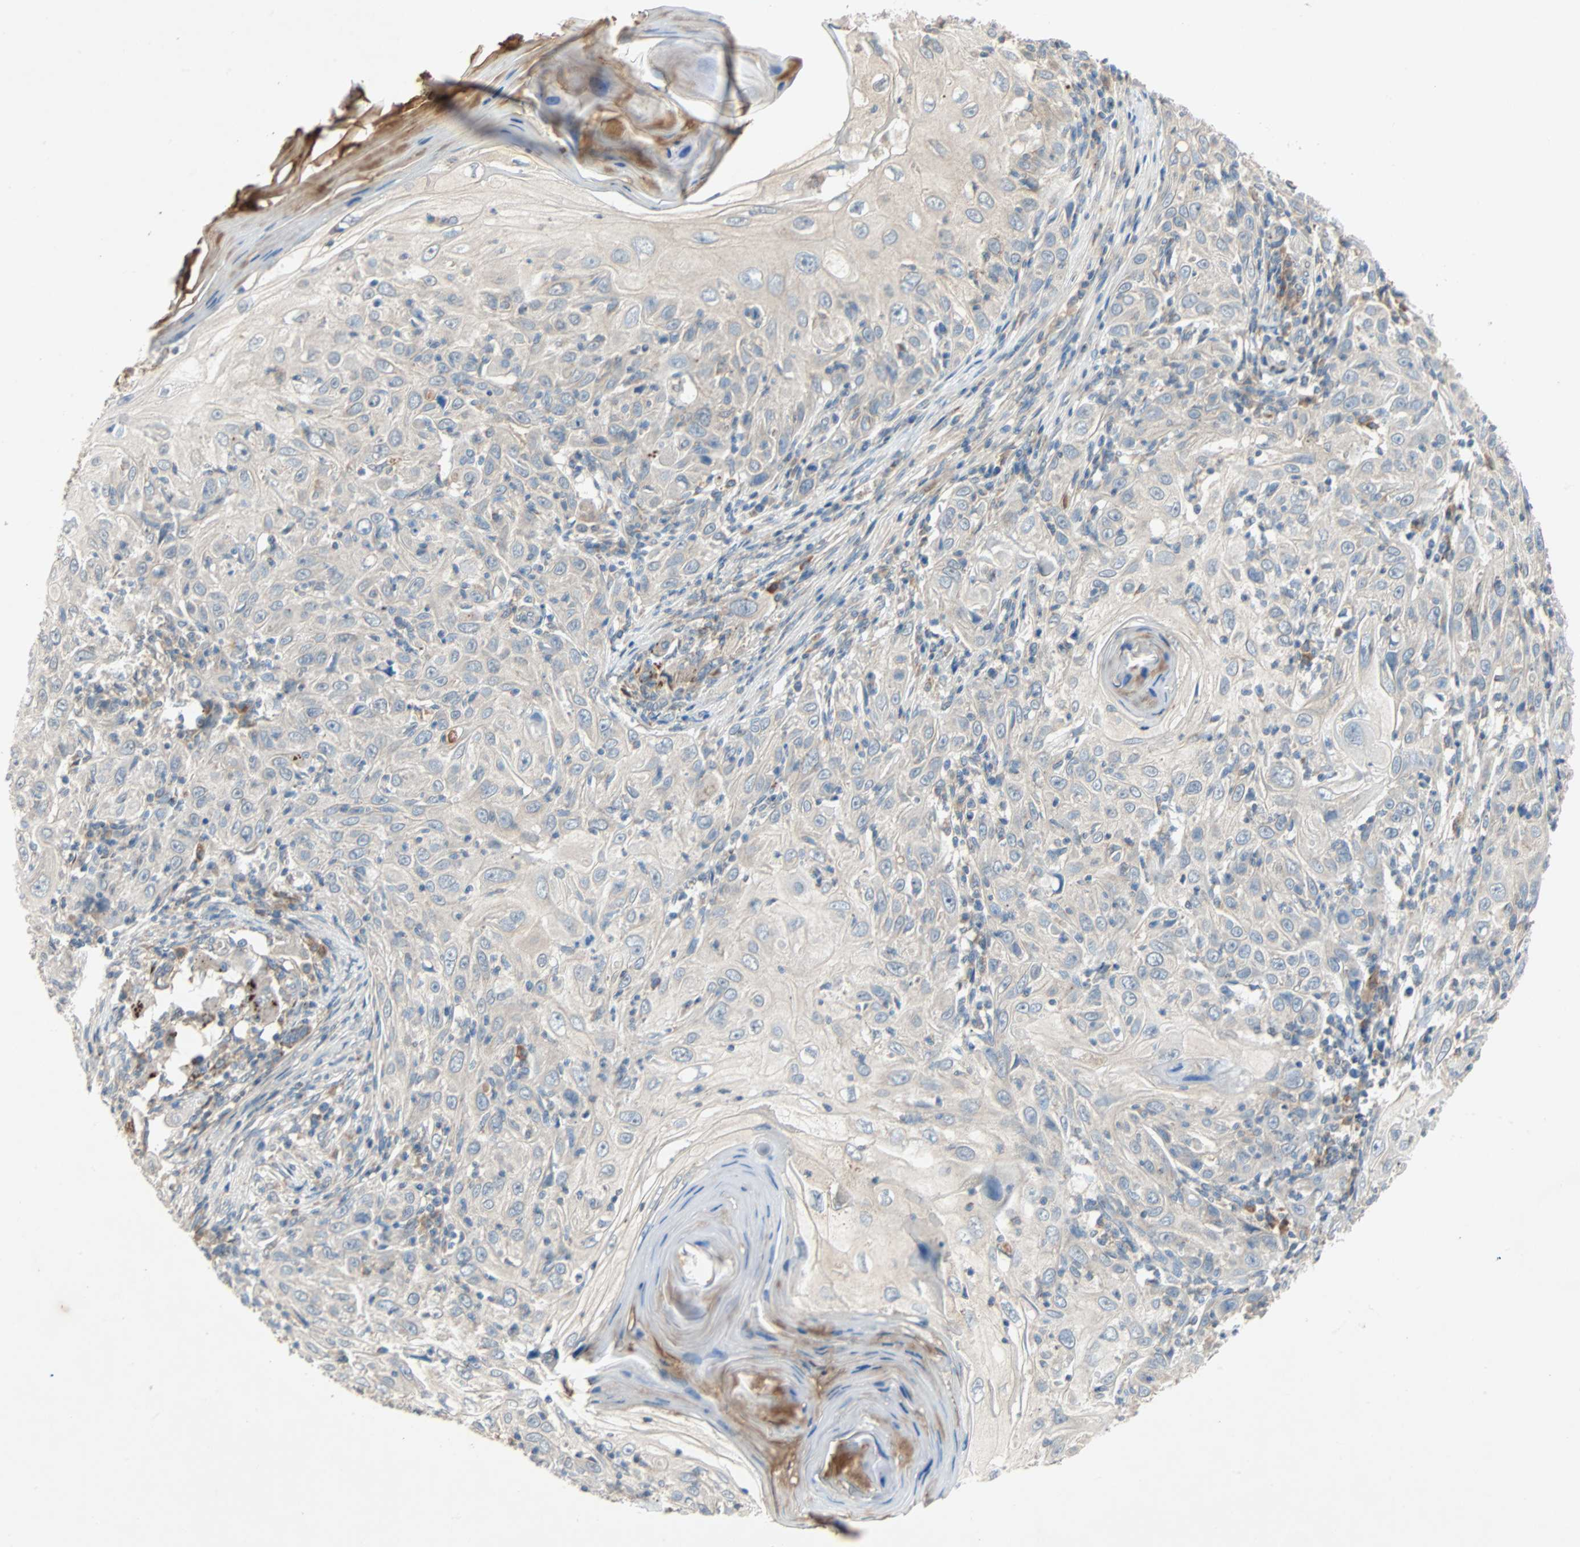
{"staining": {"intensity": "weak", "quantity": "<25%", "location": "cytoplasmic/membranous"}, "tissue": "skin cancer", "cell_type": "Tumor cells", "image_type": "cancer", "snomed": [{"axis": "morphology", "description": "Squamous cell carcinoma, NOS"}, {"axis": "topography", "description": "Skin"}], "caption": "IHC image of skin cancer stained for a protein (brown), which demonstrates no positivity in tumor cells. (Stains: DAB immunohistochemistry (IHC) with hematoxylin counter stain, Microscopy: brightfield microscopy at high magnification).", "gene": "XYLT1", "patient": {"sex": "female", "age": 88}}